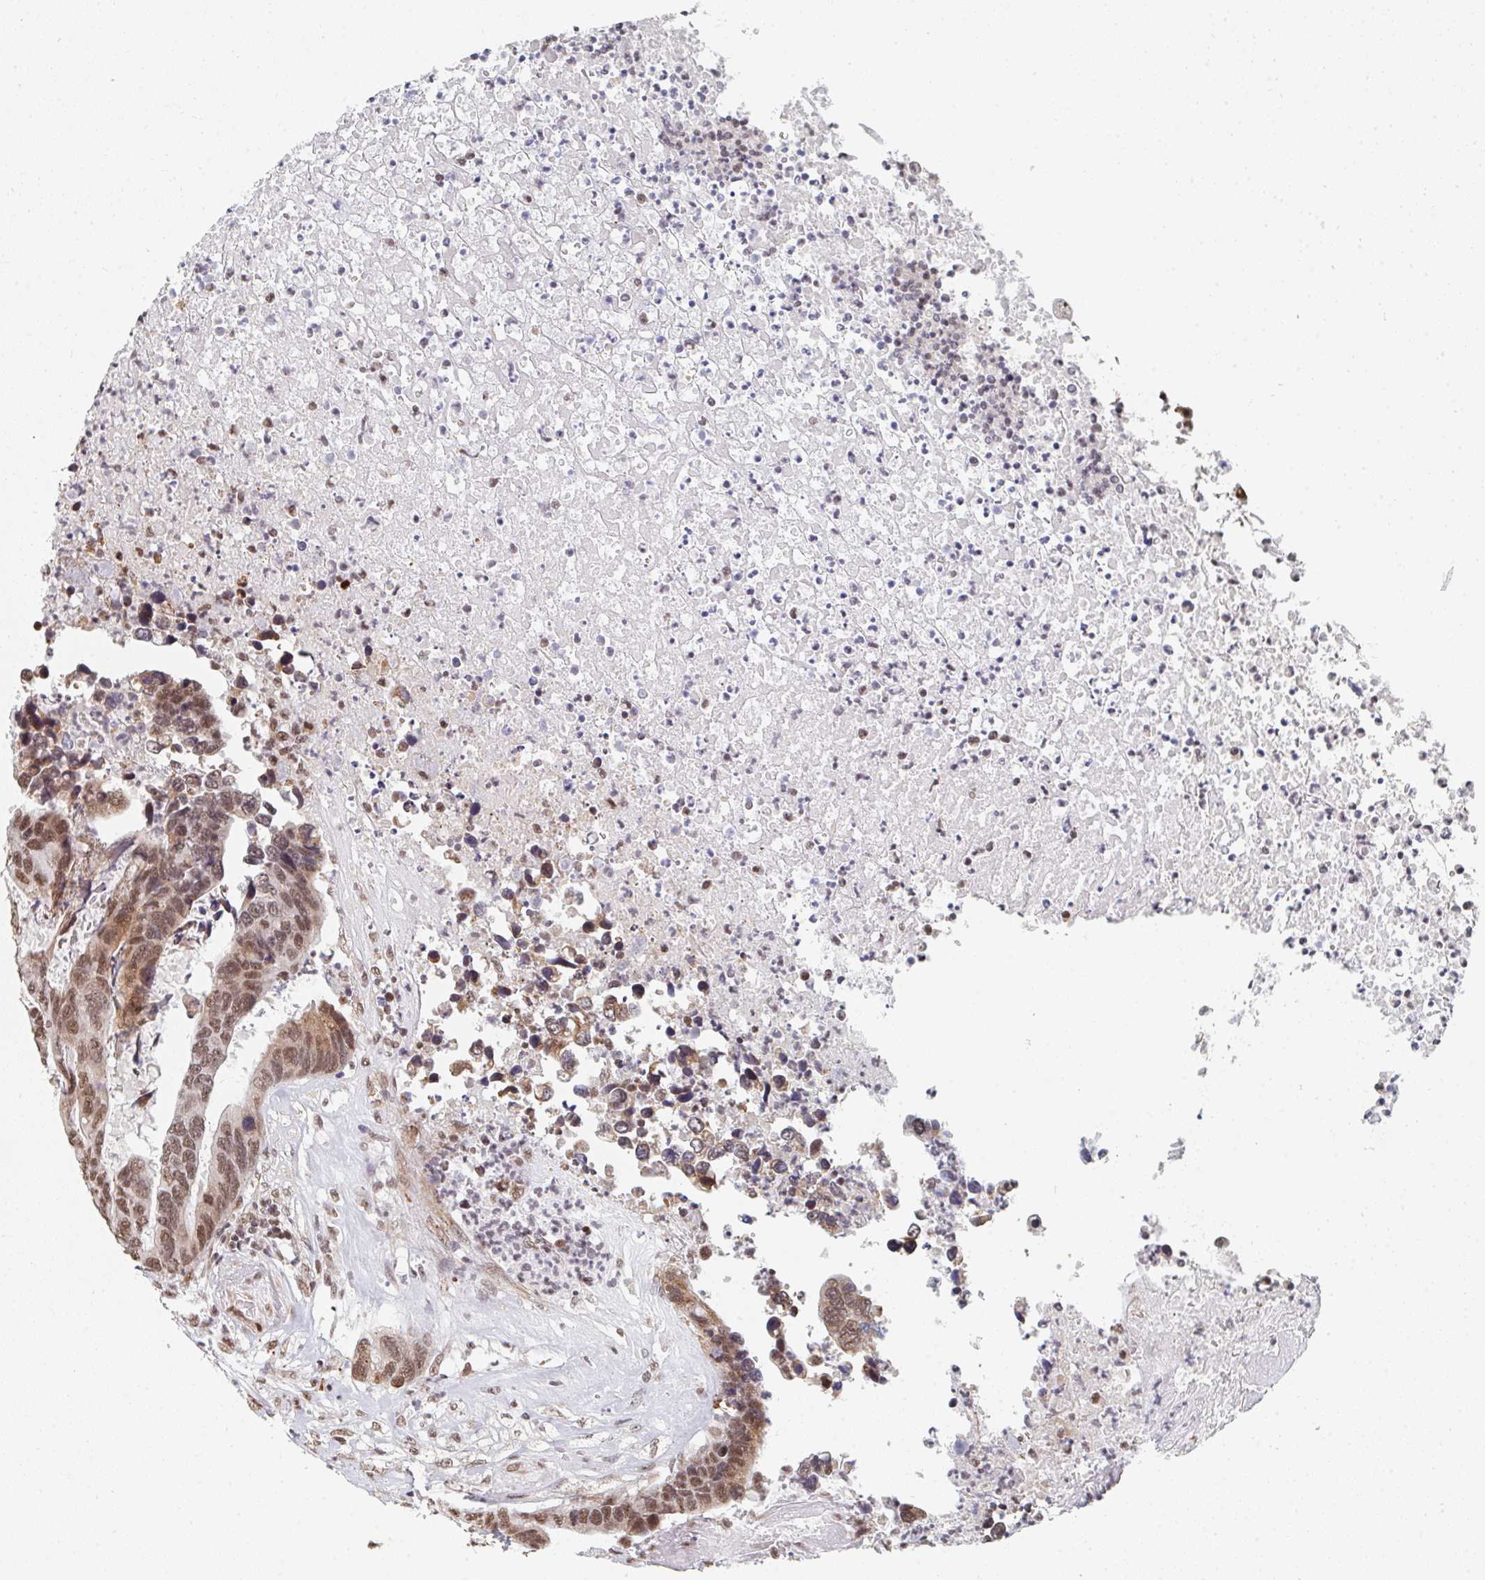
{"staining": {"intensity": "moderate", "quantity": ">75%", "location": "nuclear"}, "tissue": "colorectal cancer", "cell_type": "Tumor cells", "image_type": "cancer", "snomed": [{"axis": "morphology", "description": "Adenocarcinoma, NOS"}, {"axis": "topography", "description": "Colon"}], "caption": "A micrograph of colorectal cancer stained for a protein demonstrates moderate nuclear brown staining in tumor cells.", "gene": "MBNL1", "patient": {"sex": "female", "age": 67}}